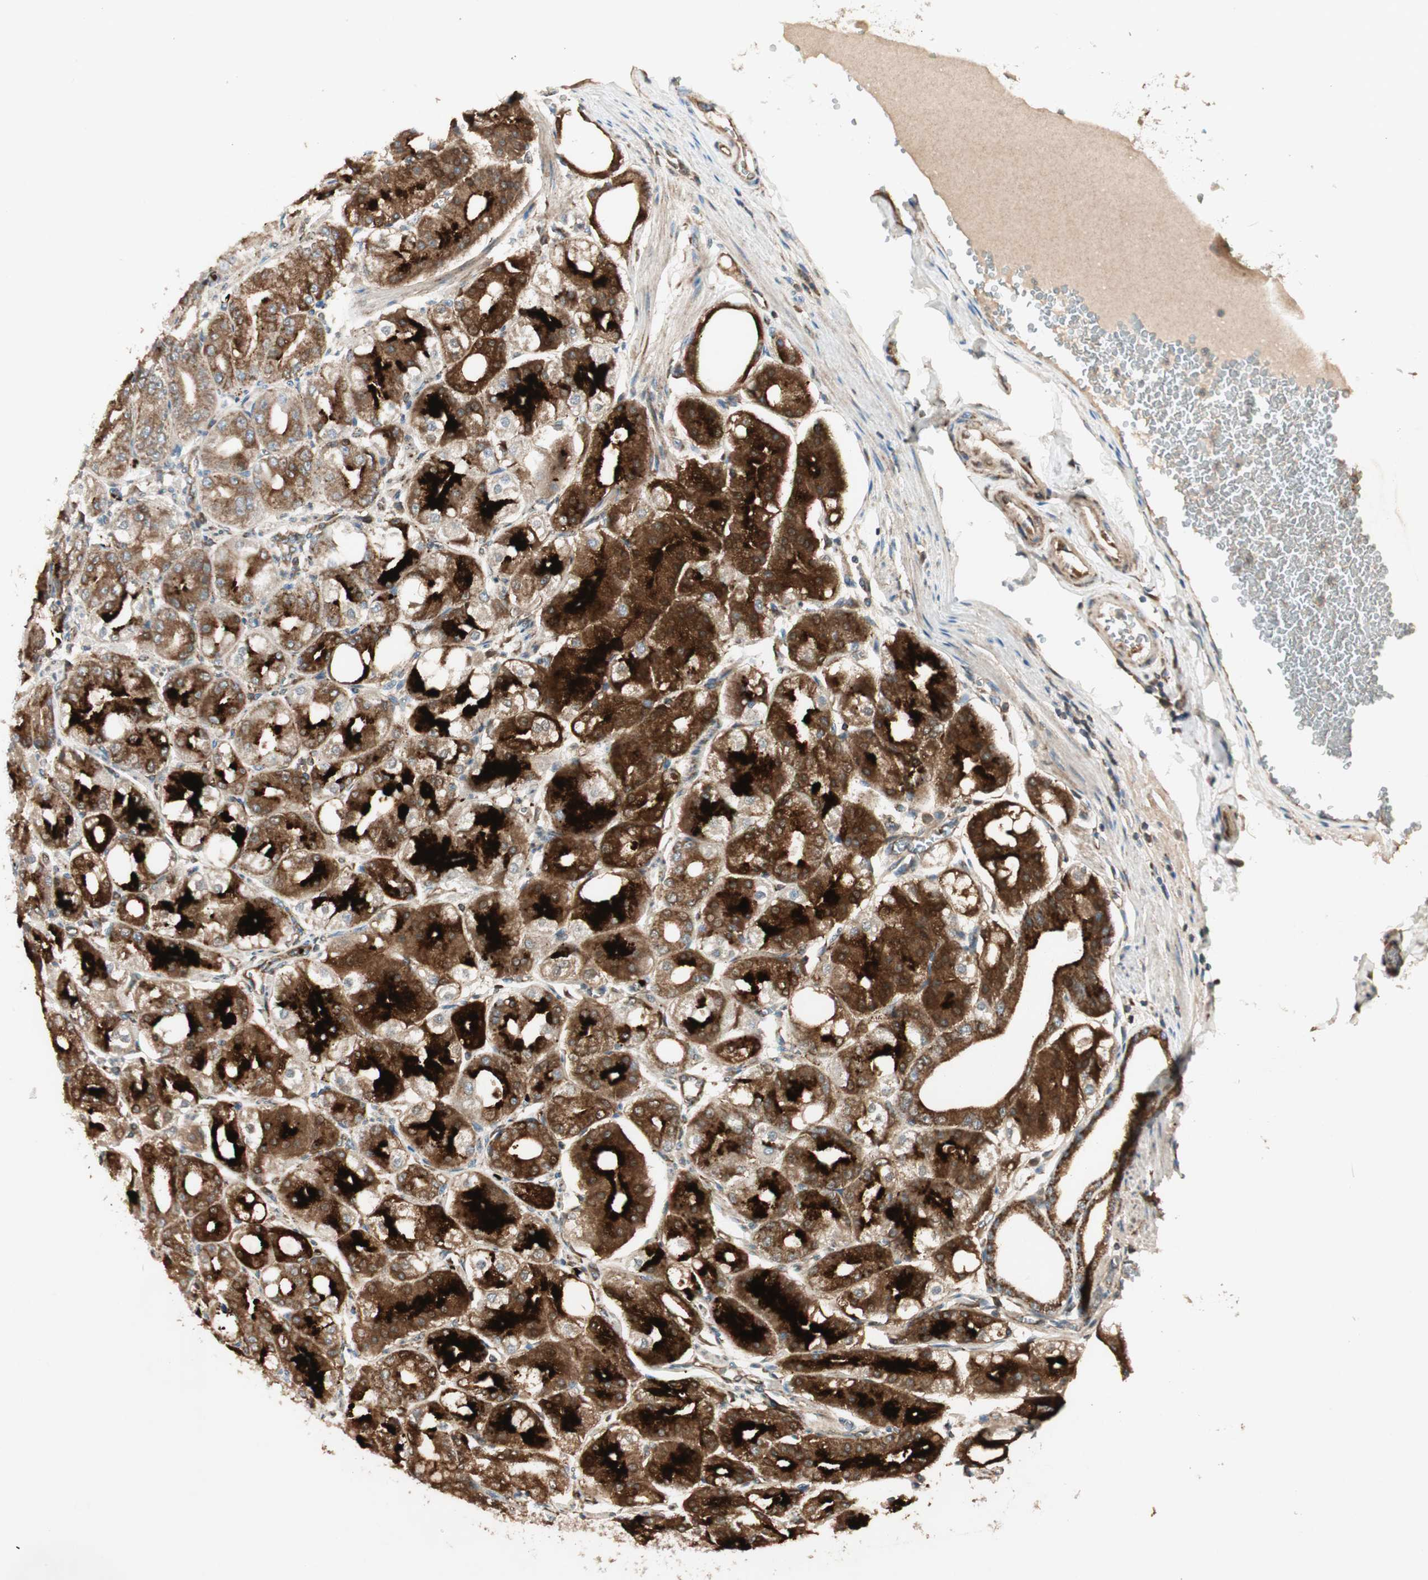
{"staining": {"intensity": "strong", "quantity": ">75%", "location": "cytoplasmic/membranous"}, "tissue": "stomach", "cell_type": "Glandular cells", "image_type": "normal", "snomed": [{"axis": "morphology", "description": "Normal tissue, NOS"}, {"axis": "topography", "description": "Stomach, lower"}], "caption": "High-power microscopy captured an immunohistochemistry (IHC) histopathology image of unremarkable stomach, revealing strong cytoplasmic/membranous positivity in about >75% of glandular cells.", "gene": "CHADL", "patient": {"sex": "male", "age": 71}}